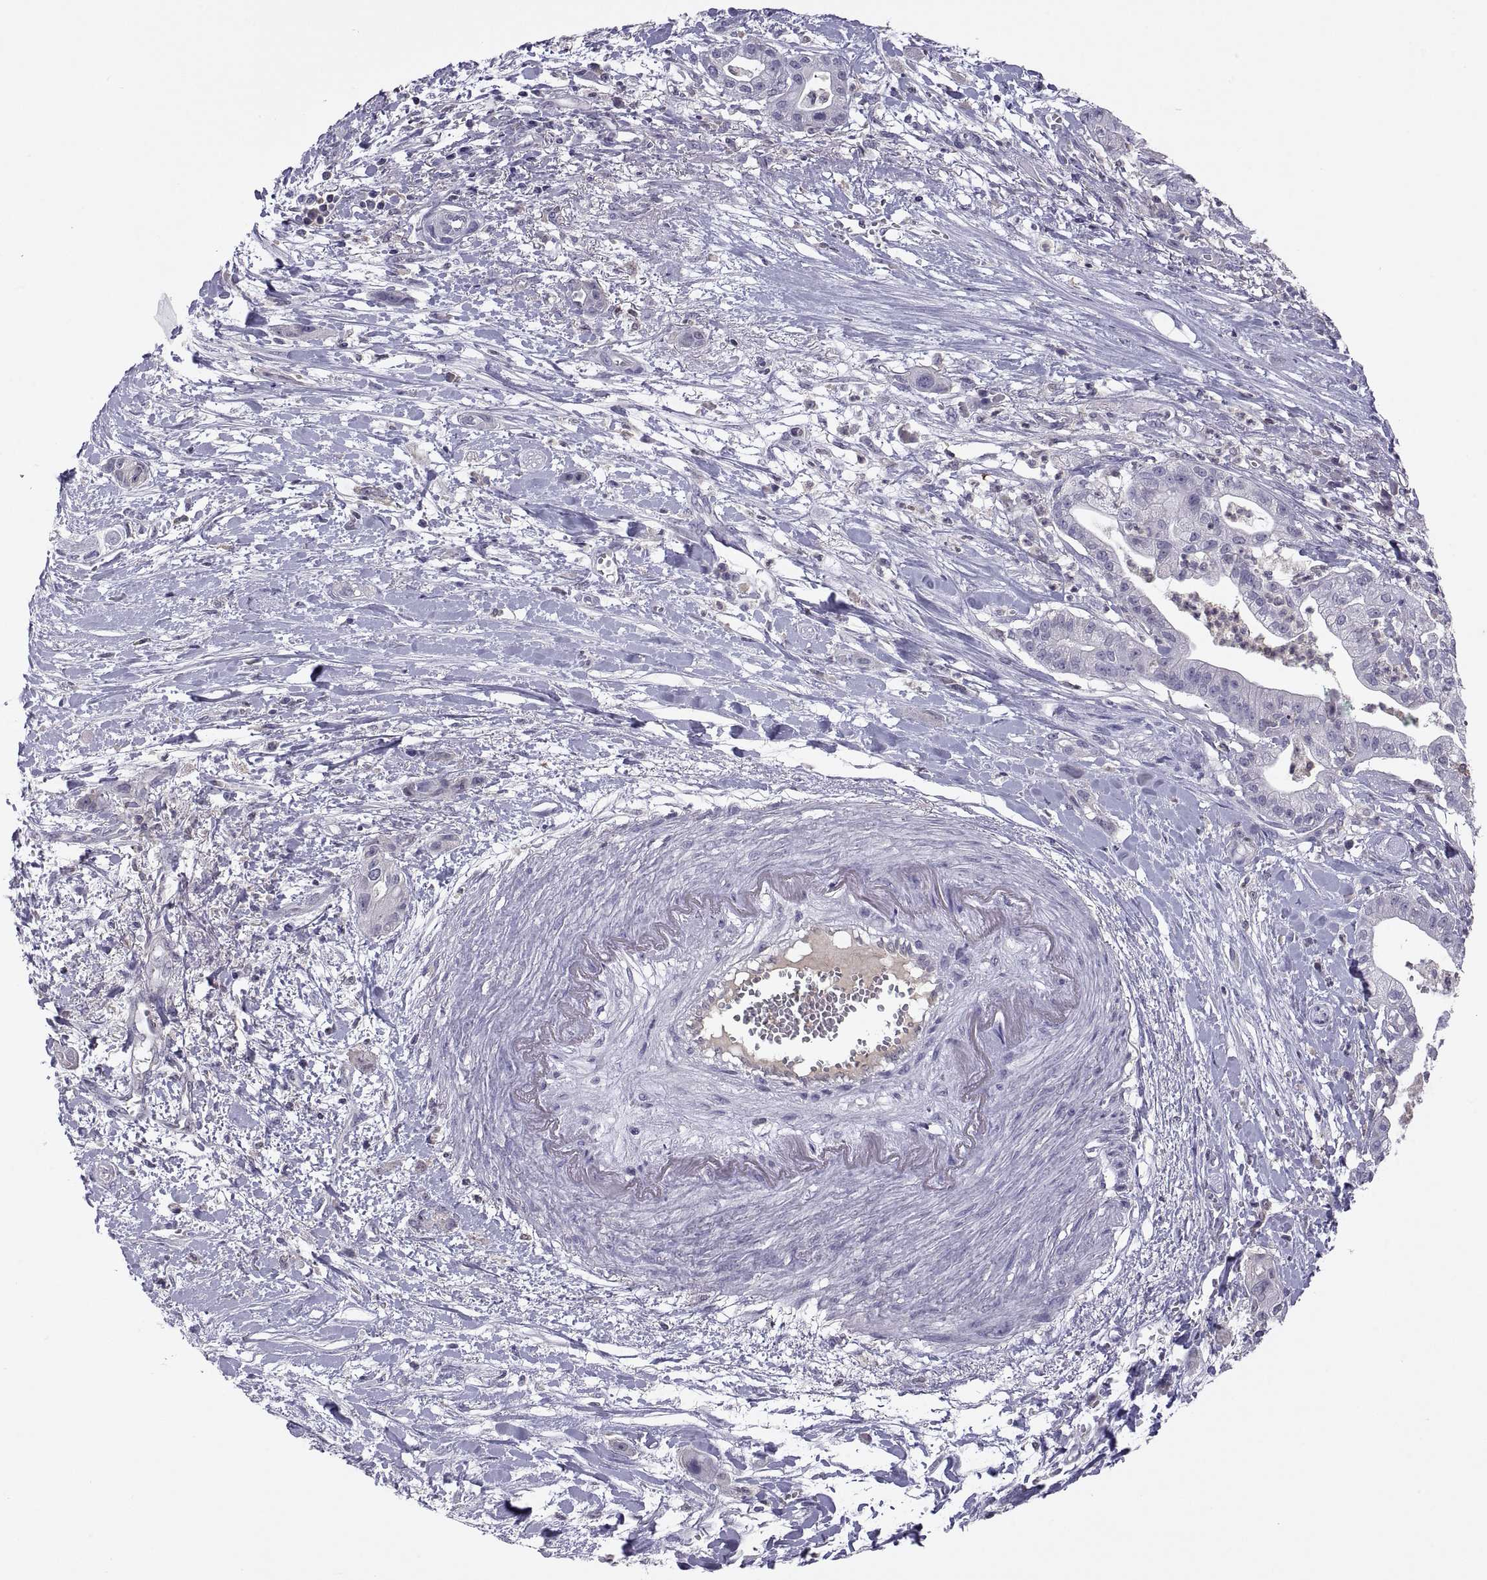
{"staining": {"intensity": "negative", "quantity": "none", "location": "none"}, "tissue": "pancreatic cancer", "cell_type": "Tumor cells", "image_type": "cancer", "snomed": [{"axis": "morphology", "description": "Normal tissue, NOS"}, {"axis": "morphology", "description": "Adenocarcinoma, NOS"}, {"axis": "topography", "description": "Lymph node"}, {"axis": "topography", "description": "Pancreas"}], "caption": "Protein analysis of pancreatic cancer displays no significant staining in tumor cells.", "gene": "FGF9", "patient": {"sex": "female", "age": 58}}